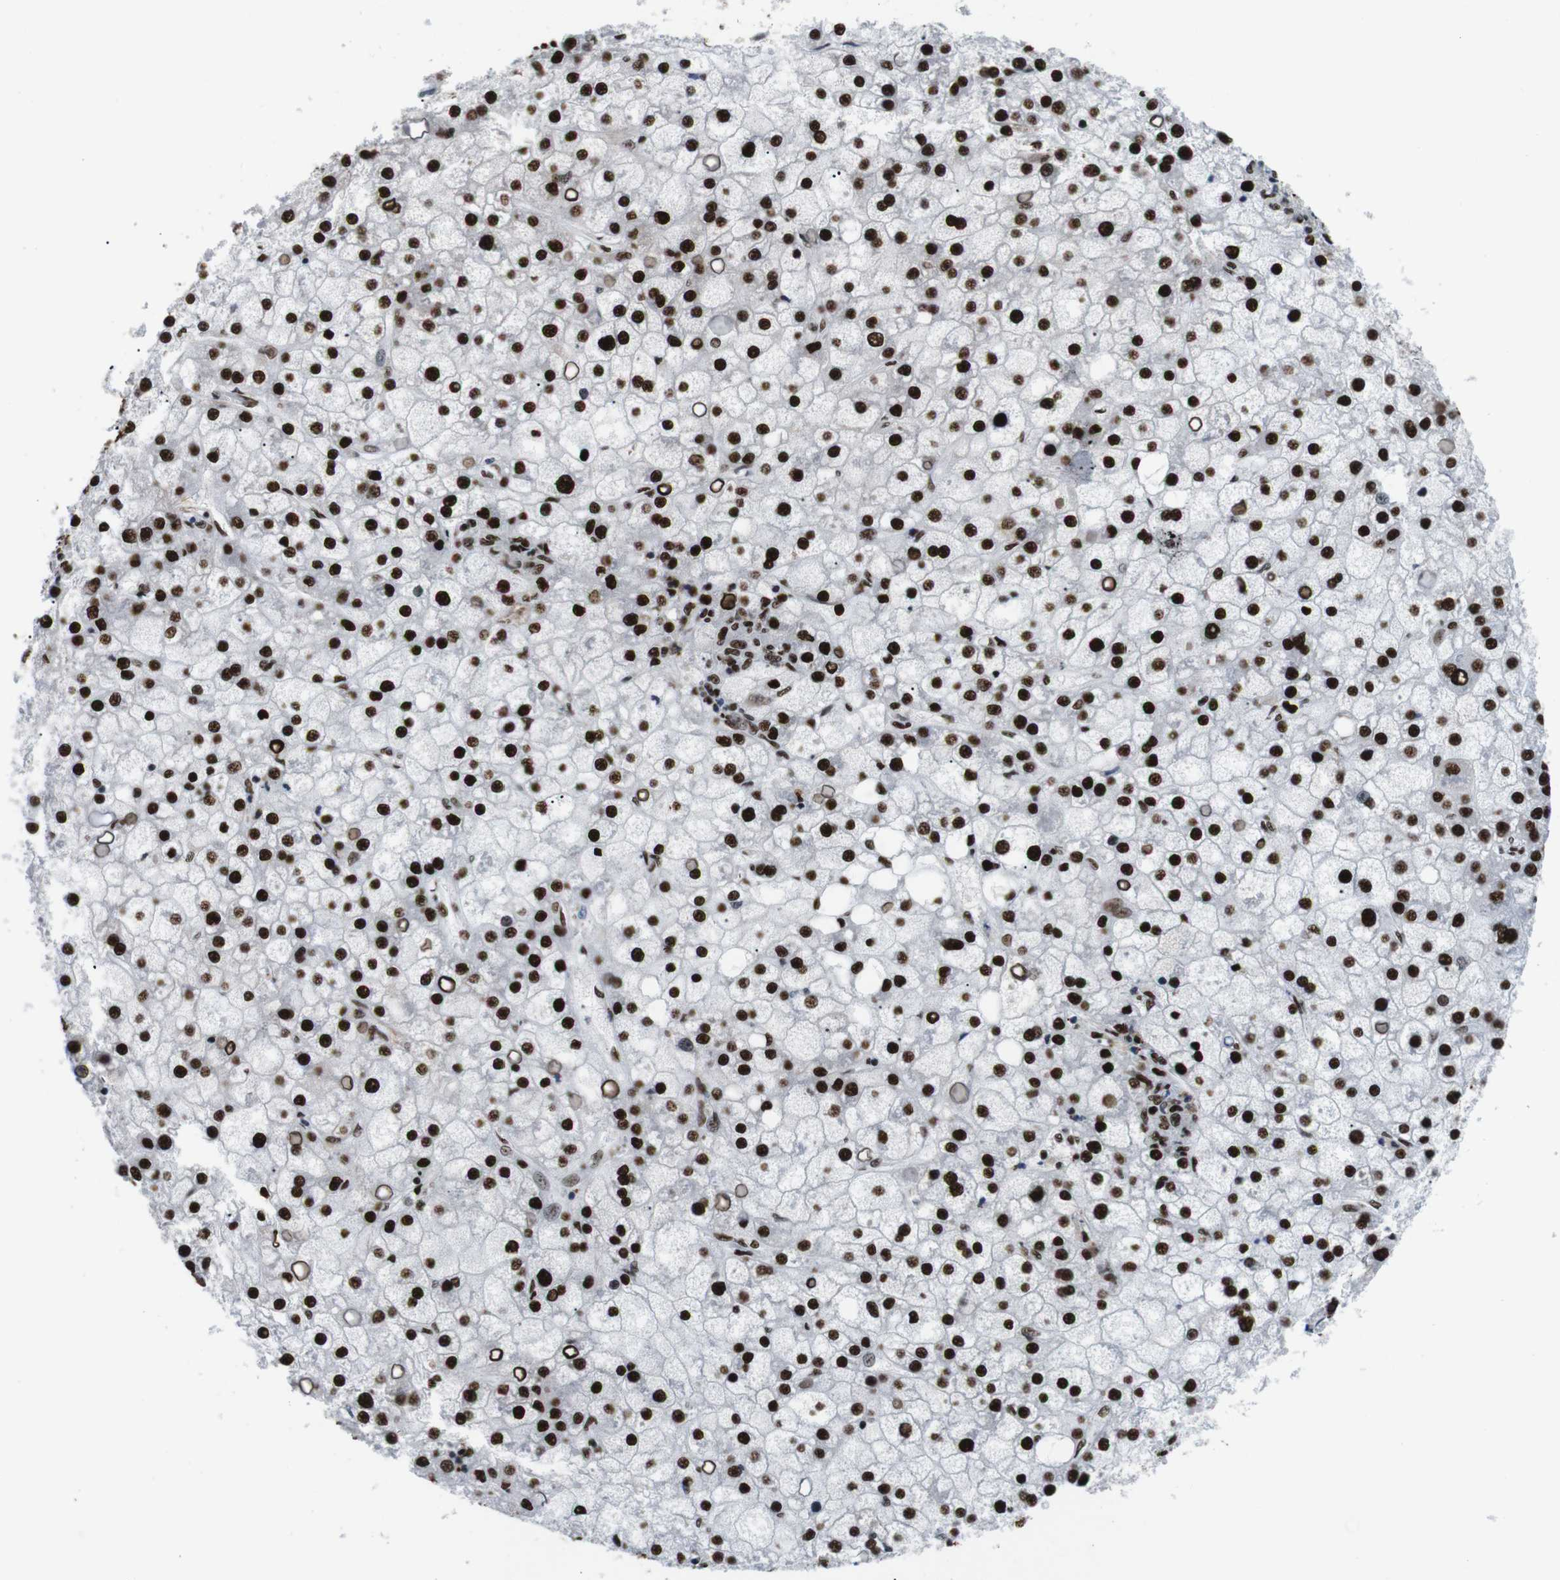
{"staining": {"intensity": "strong", "quantity": ">75%", "location": "nuclear"}, "tissue": "liver cancer", "cell_type": "Tumor cells", "image_type": "cancer", "snomed": [{"axis": "morphology", "description": "Carcinoma, Hepatocellular, NOS"}, {"axis": "topography", "description": "Liver"}], "caption": "The immunohistochemical stain highlights strong nuclear positivity in tumor cells of liver hepatocellular carcinoma tissue.", "gene": "PSME3", "patient": {"sex": "male", "age": 67}}